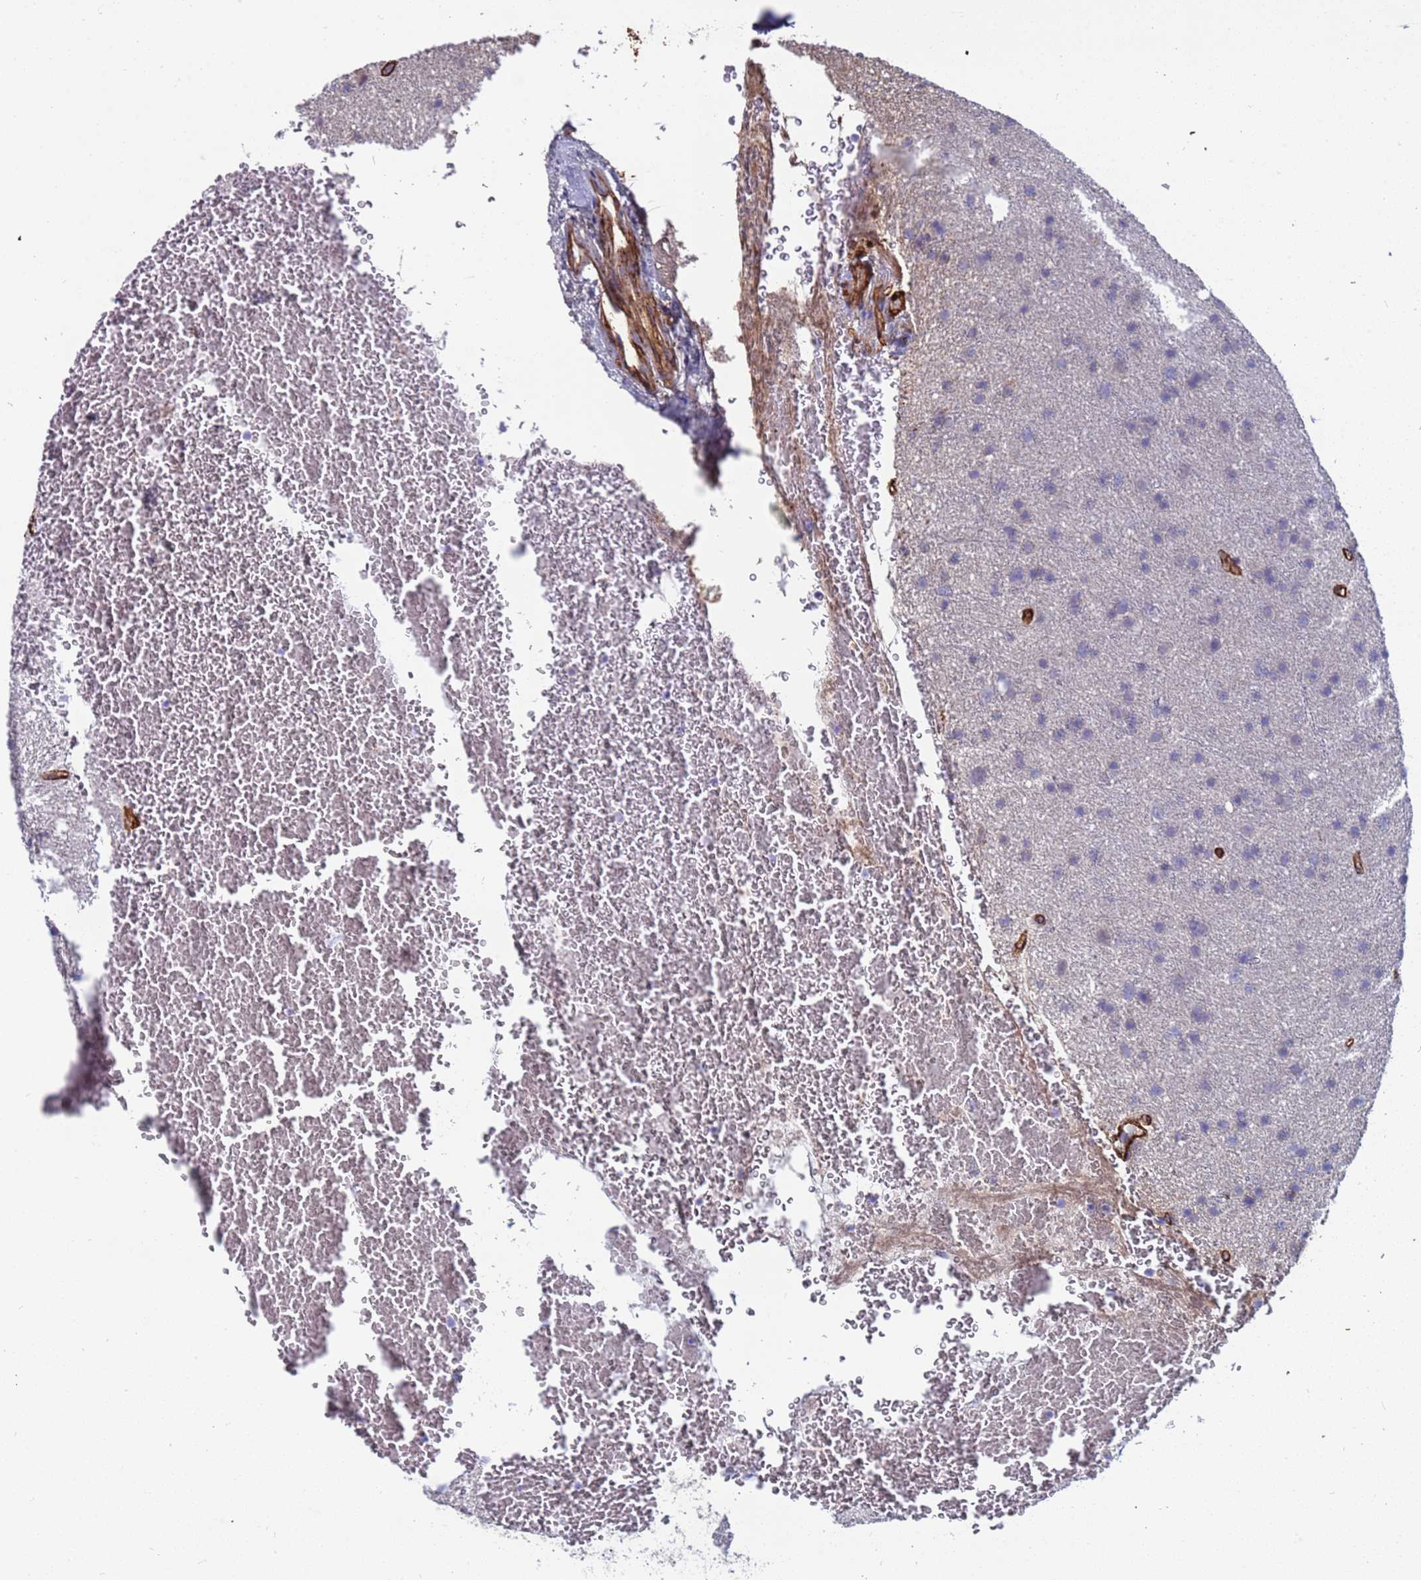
{"staining": {"intensity": "negative", "quantity": "none", "location": "none"}, "tissue": "glioma", "cell_type": "Tumor cells", "image_type": "cancer", "snomed": [{"axis": "morphology", "description": "Glioma, malignant, Low grade"}, {"axis": "topography", "description": "Cerebral cortex"}], "caption": "The immunohistochemistry (IHC) photomicrograph has no significant expression in tumor cells of glioma tissue. (Stains: DAB (3,3'-diaminobenzidine) immunohistochemistry with hematoxylin counter stain, Microscopy: brightfield microscopy at high magnification).", "gene": "EHD2", "patient": {"sex": "female", "age": 39}}